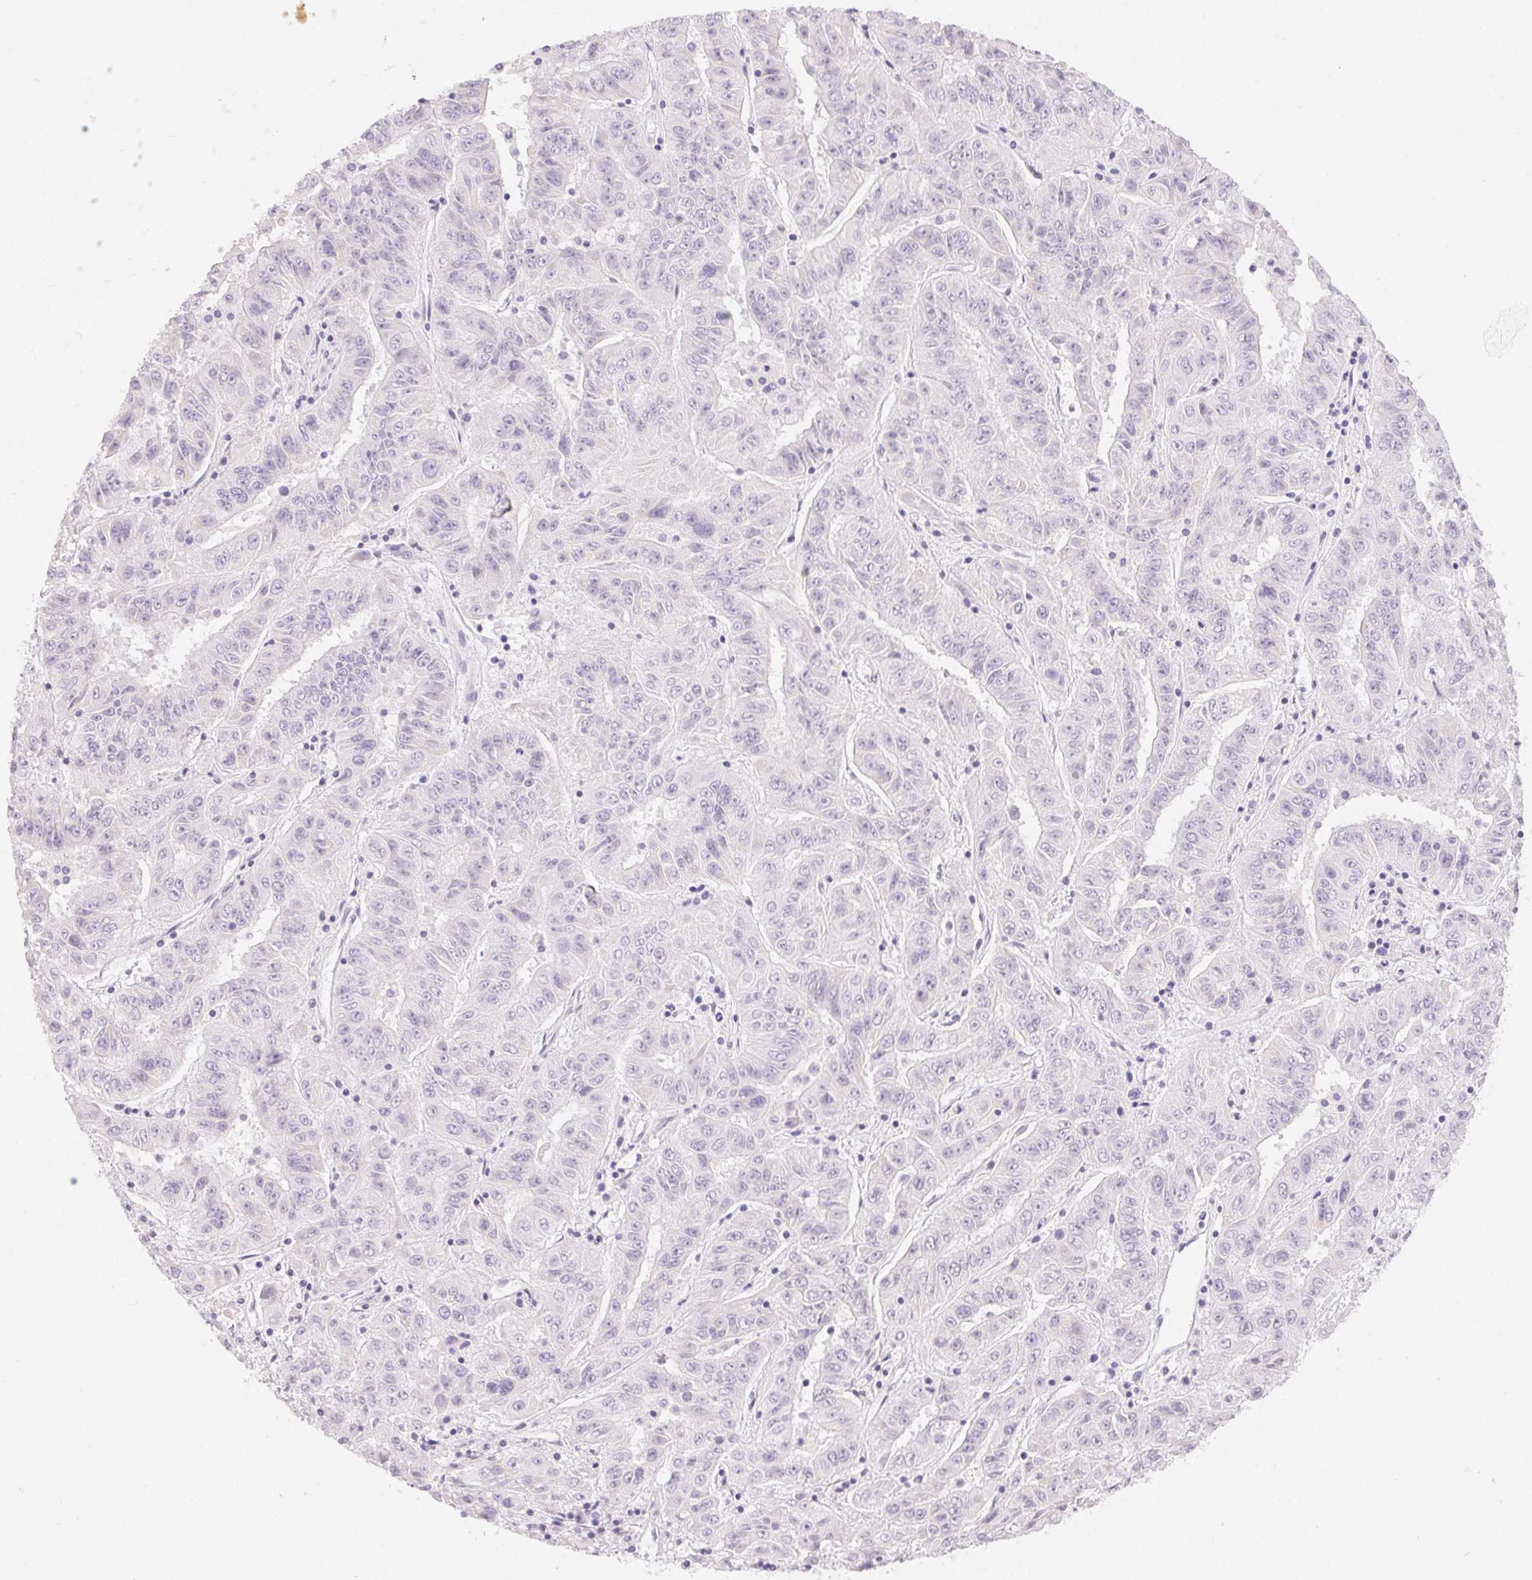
{"staining": {"intensity": "negative", "quantity": "none", "location": "none"}, "tissue": "pancreatic cancer", "cell_type": "Tumor cells", "image_type": "cancer", "snomed": [{"axis": "morphology", "description": "Adenocarcinoma, NOS"}, {"axis": "topography", "description": "Pancreas"}], "caption": "Protein analysis of adenocarcinoma (pancreatic) demonstrates no significant positivity in tumor cells. (Immunohistochemistry, brightfield microscopy, high magnification).", "gene": "MIOX", "patient": {"sex": "male", "age": 63}}